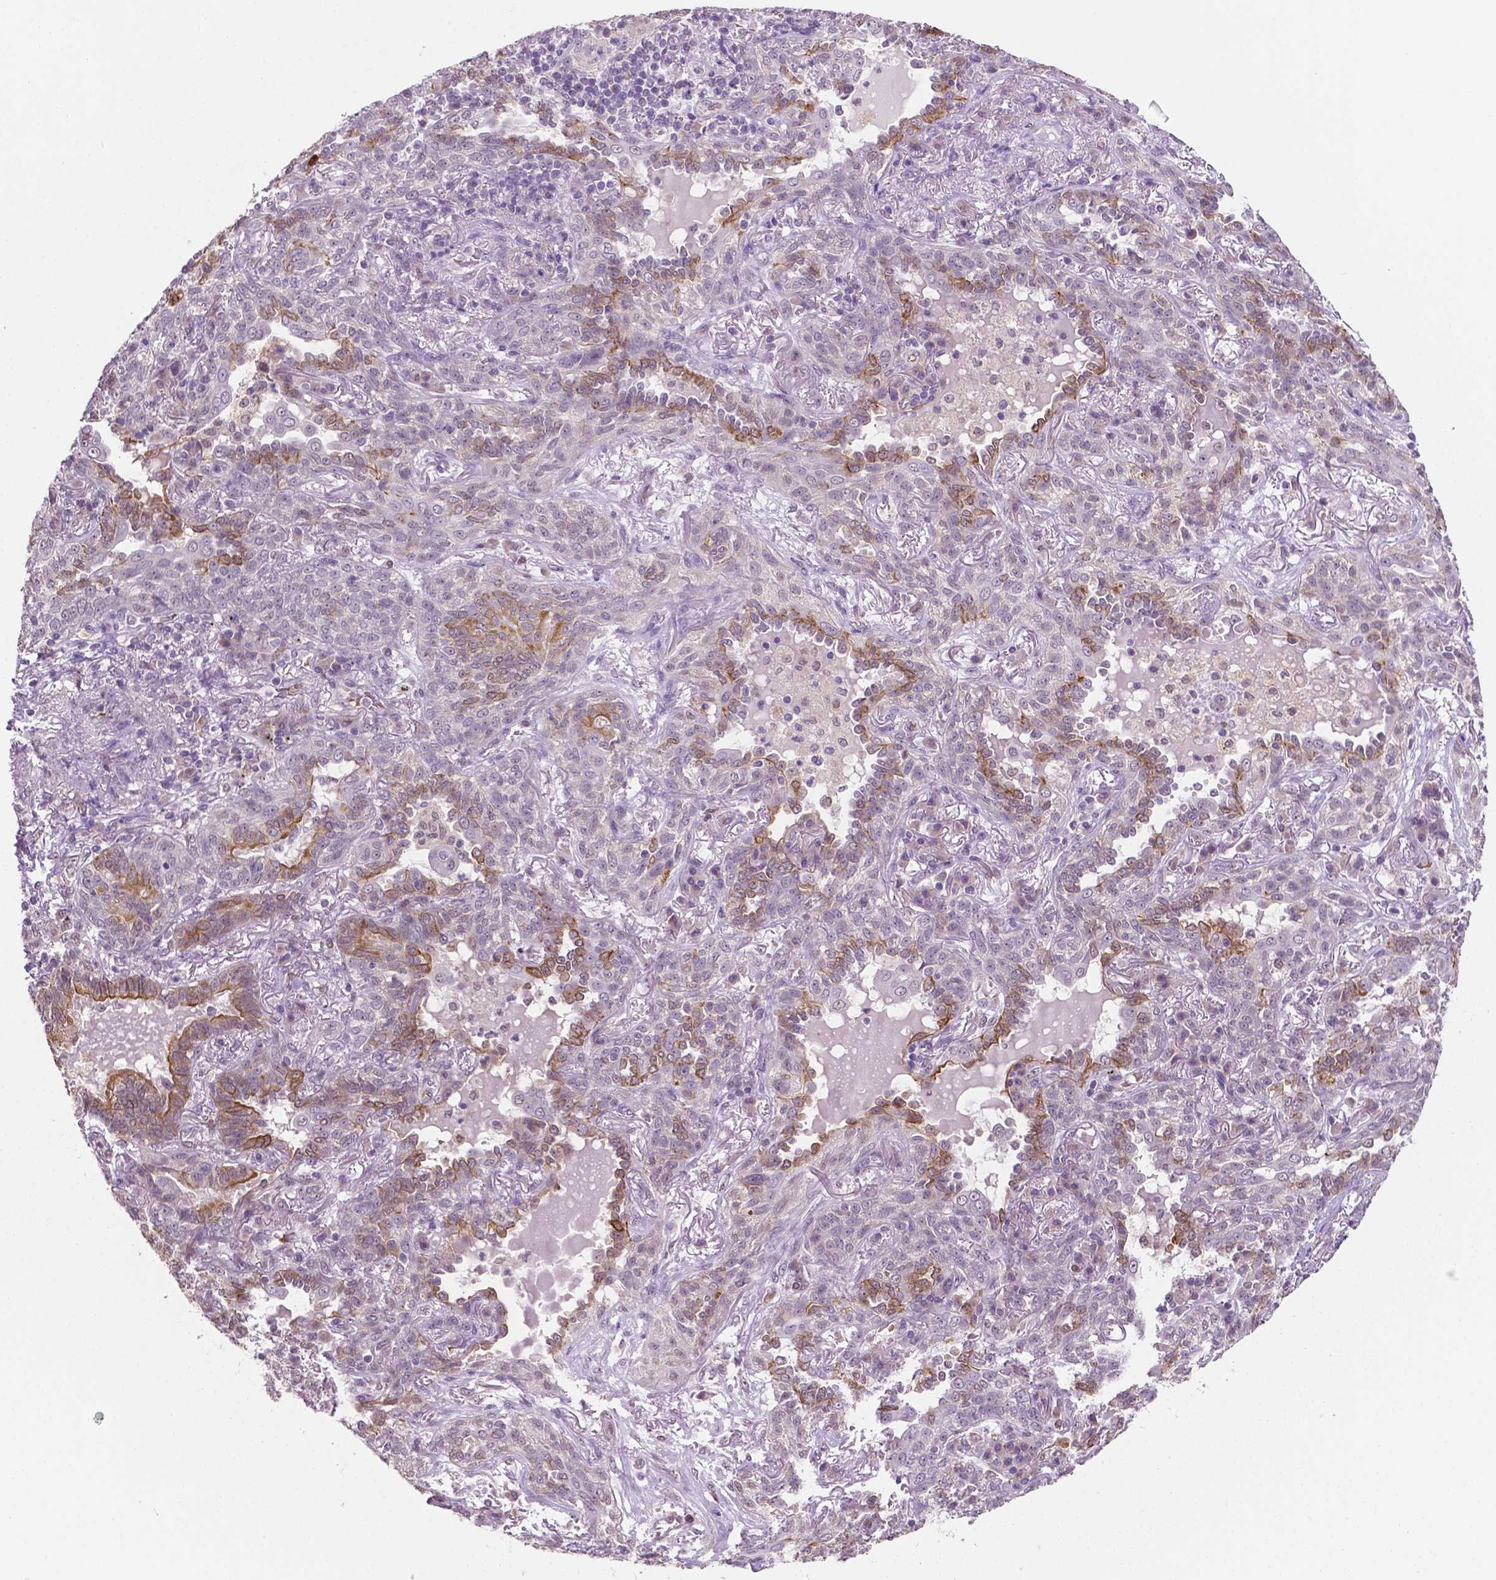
{"staining": {"intensity": "weak", "quantity": "<25%", "location": "cytoplasmic/membranous"}, "tissue": "lung cancer", "cell_type": "Tumor cells", "image_type": "cancer", "snomed": [{"axis": "morphology", "description": "Squamous cell carcinoma, NOS"}, {"axis": "topography", "description": "Lung"}], "caption": "High magnification brightfield microscopy of lung cancer (squamous cell carcinoma) stained with DAB (brown) and counterstained with hematoxylin (blue): tumor cells show no significant expression.", "gene": "SHLD3", "patient": {"sex": "female", "age": 70}}